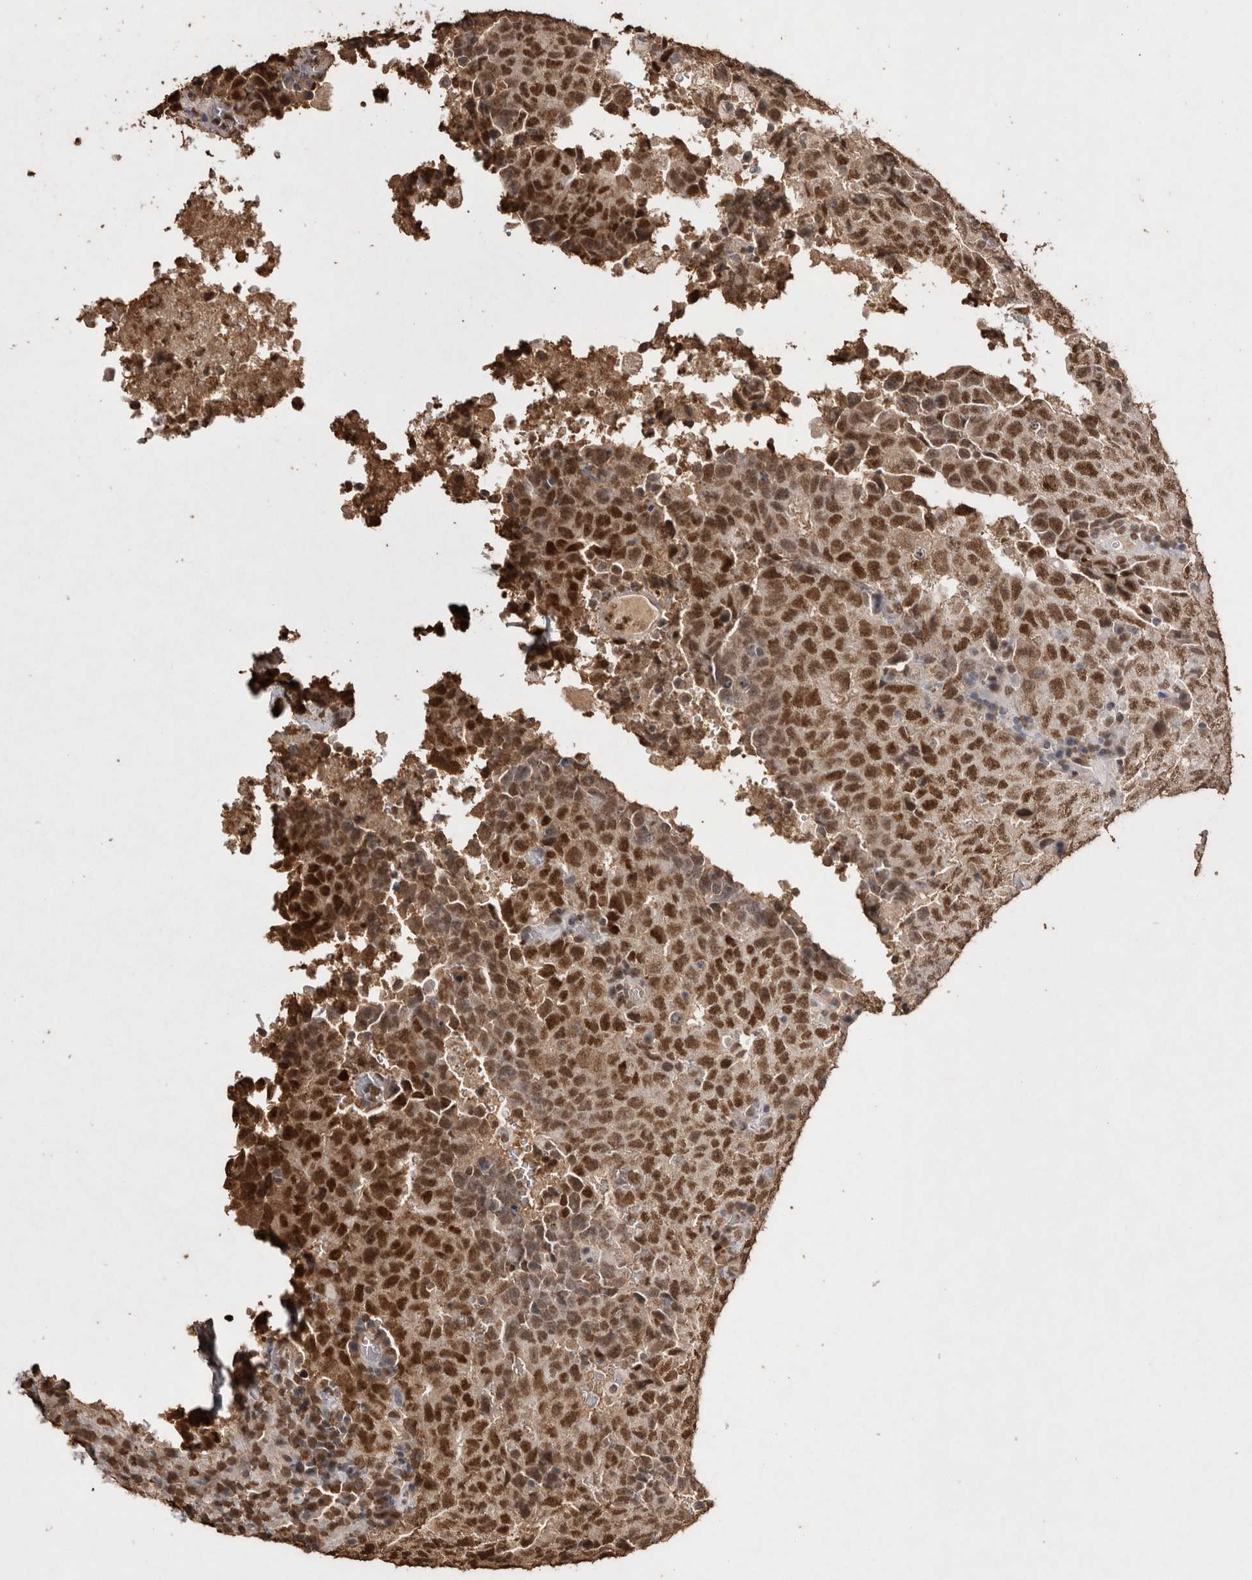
{"staining": {"intensity": "moderate", "quantity": ">75%", "location": "nuclear"}, "tissue": "testis cancer", "cell_type": "Tumor cells", "image_type": "cancer", "snomed": [{"axis": "morphology", "description": "Necrosis, NOS"}, {"axis": "morphology", "description": "Carcinoma, Embryonal, NOS"}, {"axis": "topography", "description": "Testis"}], "caption": "A brown stain labels moderate nuclear expression of a protein in human testis cancer (embryonal carcinoma) tumor cells.", "gene": "POU5F1", "patient": {"sex": "male", "age": 19}}